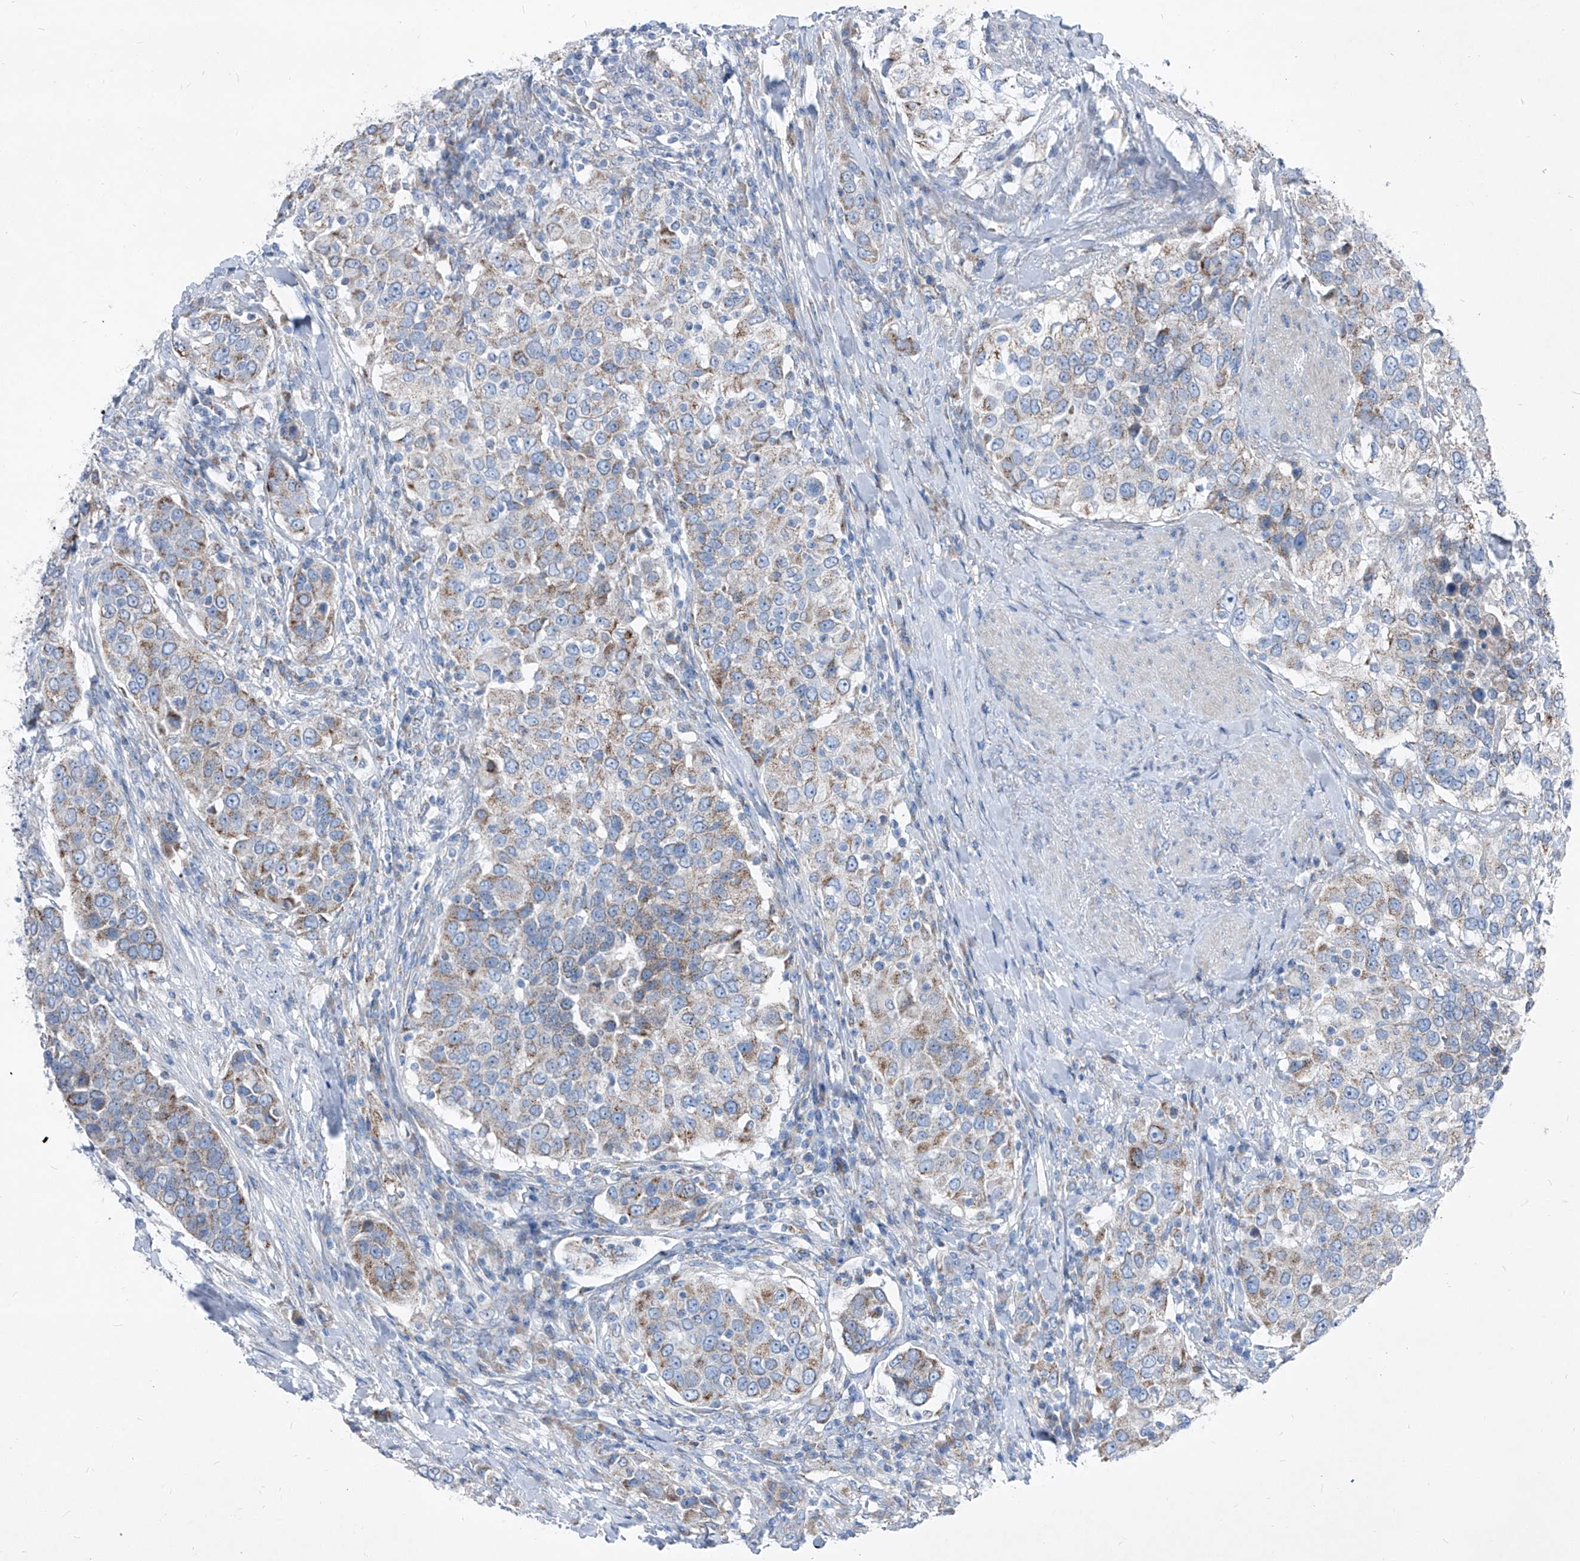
{"staining": {"intensity": "weak", "quantity": "25%-75%", "location": "cytoplasmic/membranous"}, "tissue": "urothelial cancer", "cell_type": "Tumor cells", "image_type": "cancer", "snomed": [{"axis": "morphology", "description": "Urothelial carcinoma, High grade"}, {"axis": "topography", "description": "Urinary bladder"}], "caption": "Urothelial cancer was stained to show a protein in brown. There is low levels of weak cytoplasmic/membranous expression in about 25%-75% of tumor cells. (IHC, brightfield microscopy, high magnification).", "gene": "AGPS", "patient": {"sex": "female", "age": 80}}